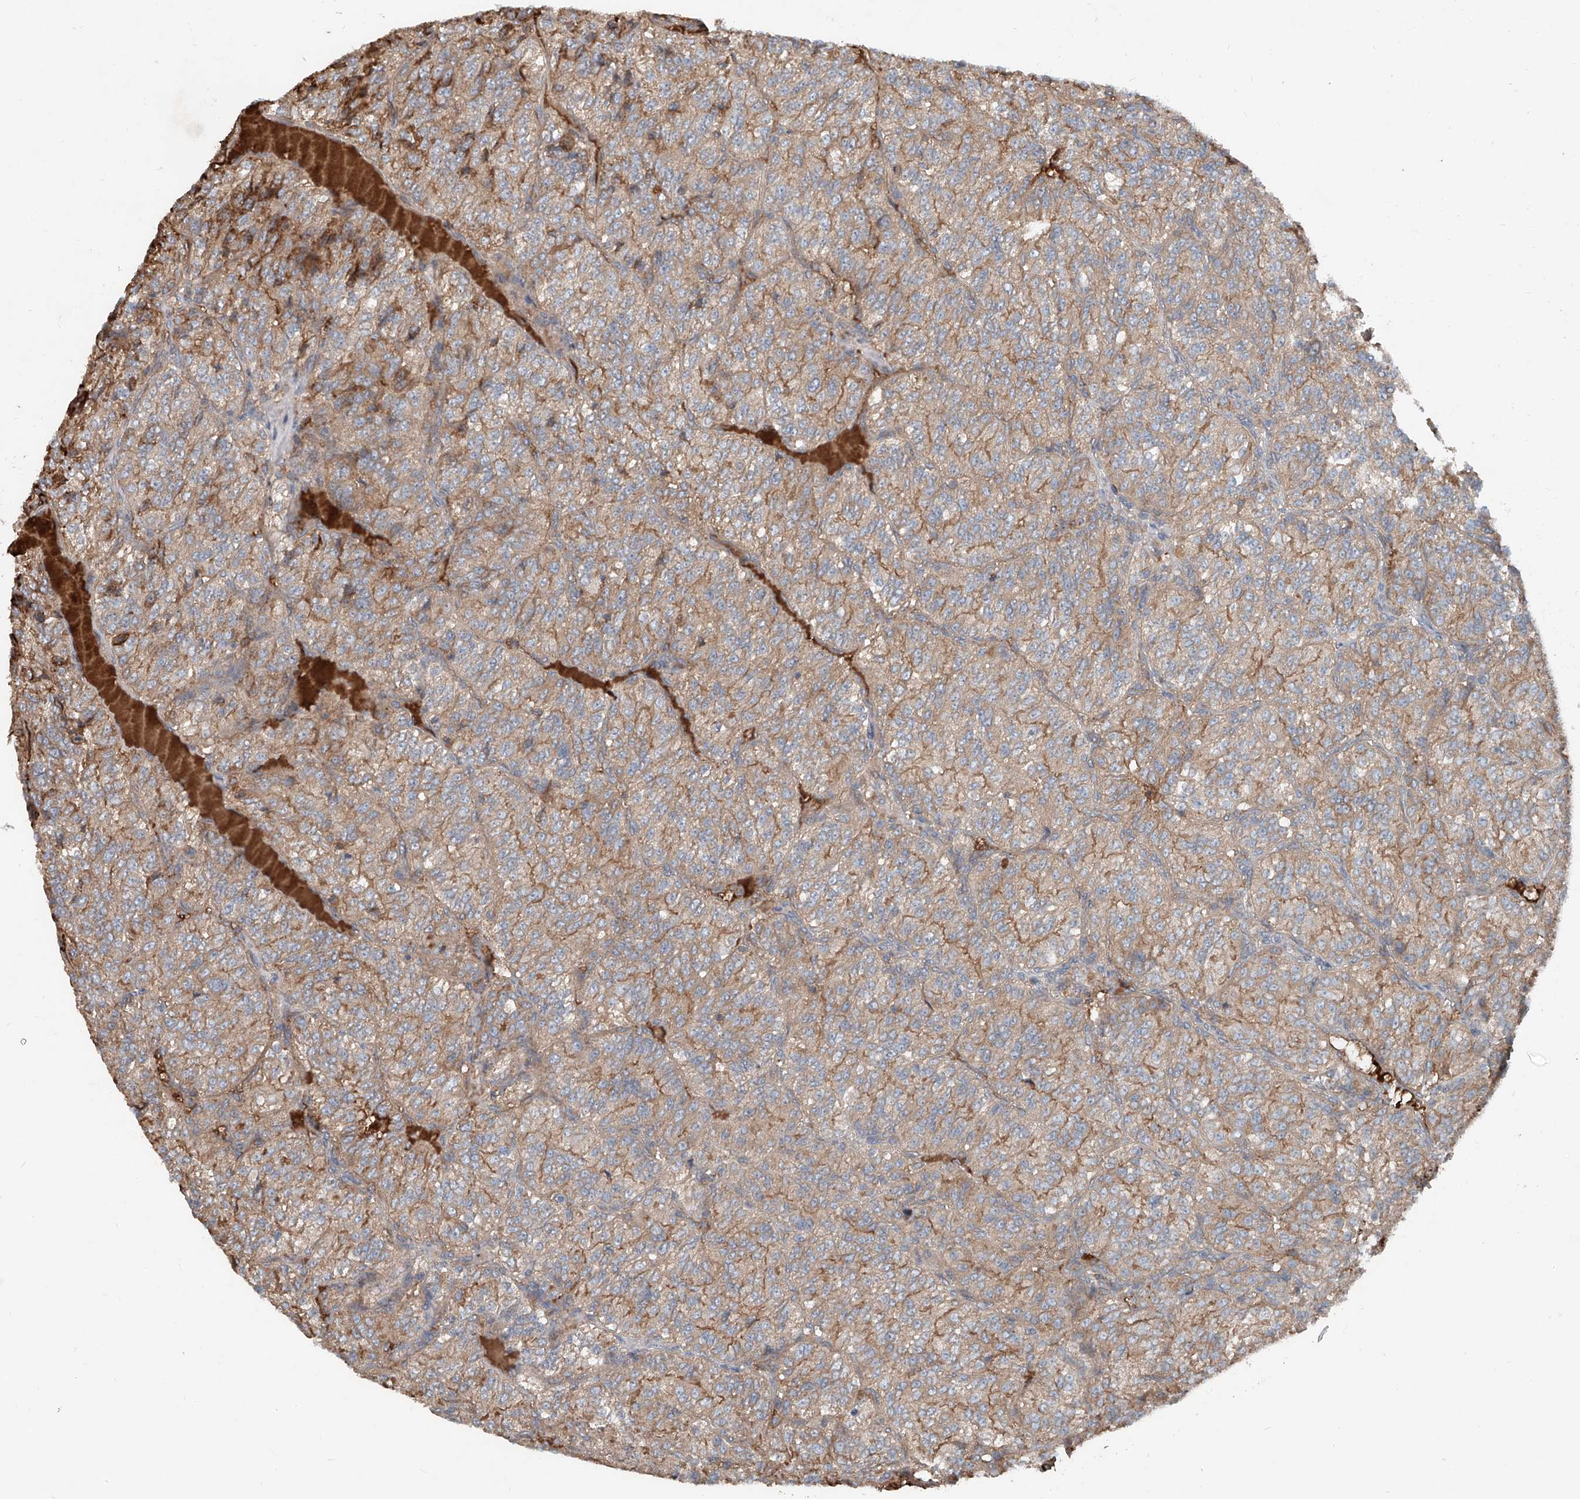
{"staining": {"intensity": "moderate", "quantity": ">75%", "location": "cytoplasmic/membranous"}, "tissue": "renal cancer", "cell_type": "Tumor cells", "image_type": "cancer", "snomed": [{"axis": "morphology", "description": "Adenocarcinoma, NOS"}, {"axis": "topography", "description": "Kidney"}], "caption": "Renal cancer stained for a protein demonstrates moderate cytoplasmic/membranous positivity in tumor cells. (Brightfield microscopy of DAB IHC at high magnification).", "gene": "ADAM23", "patient": {"sex": "female", "age": 63}}